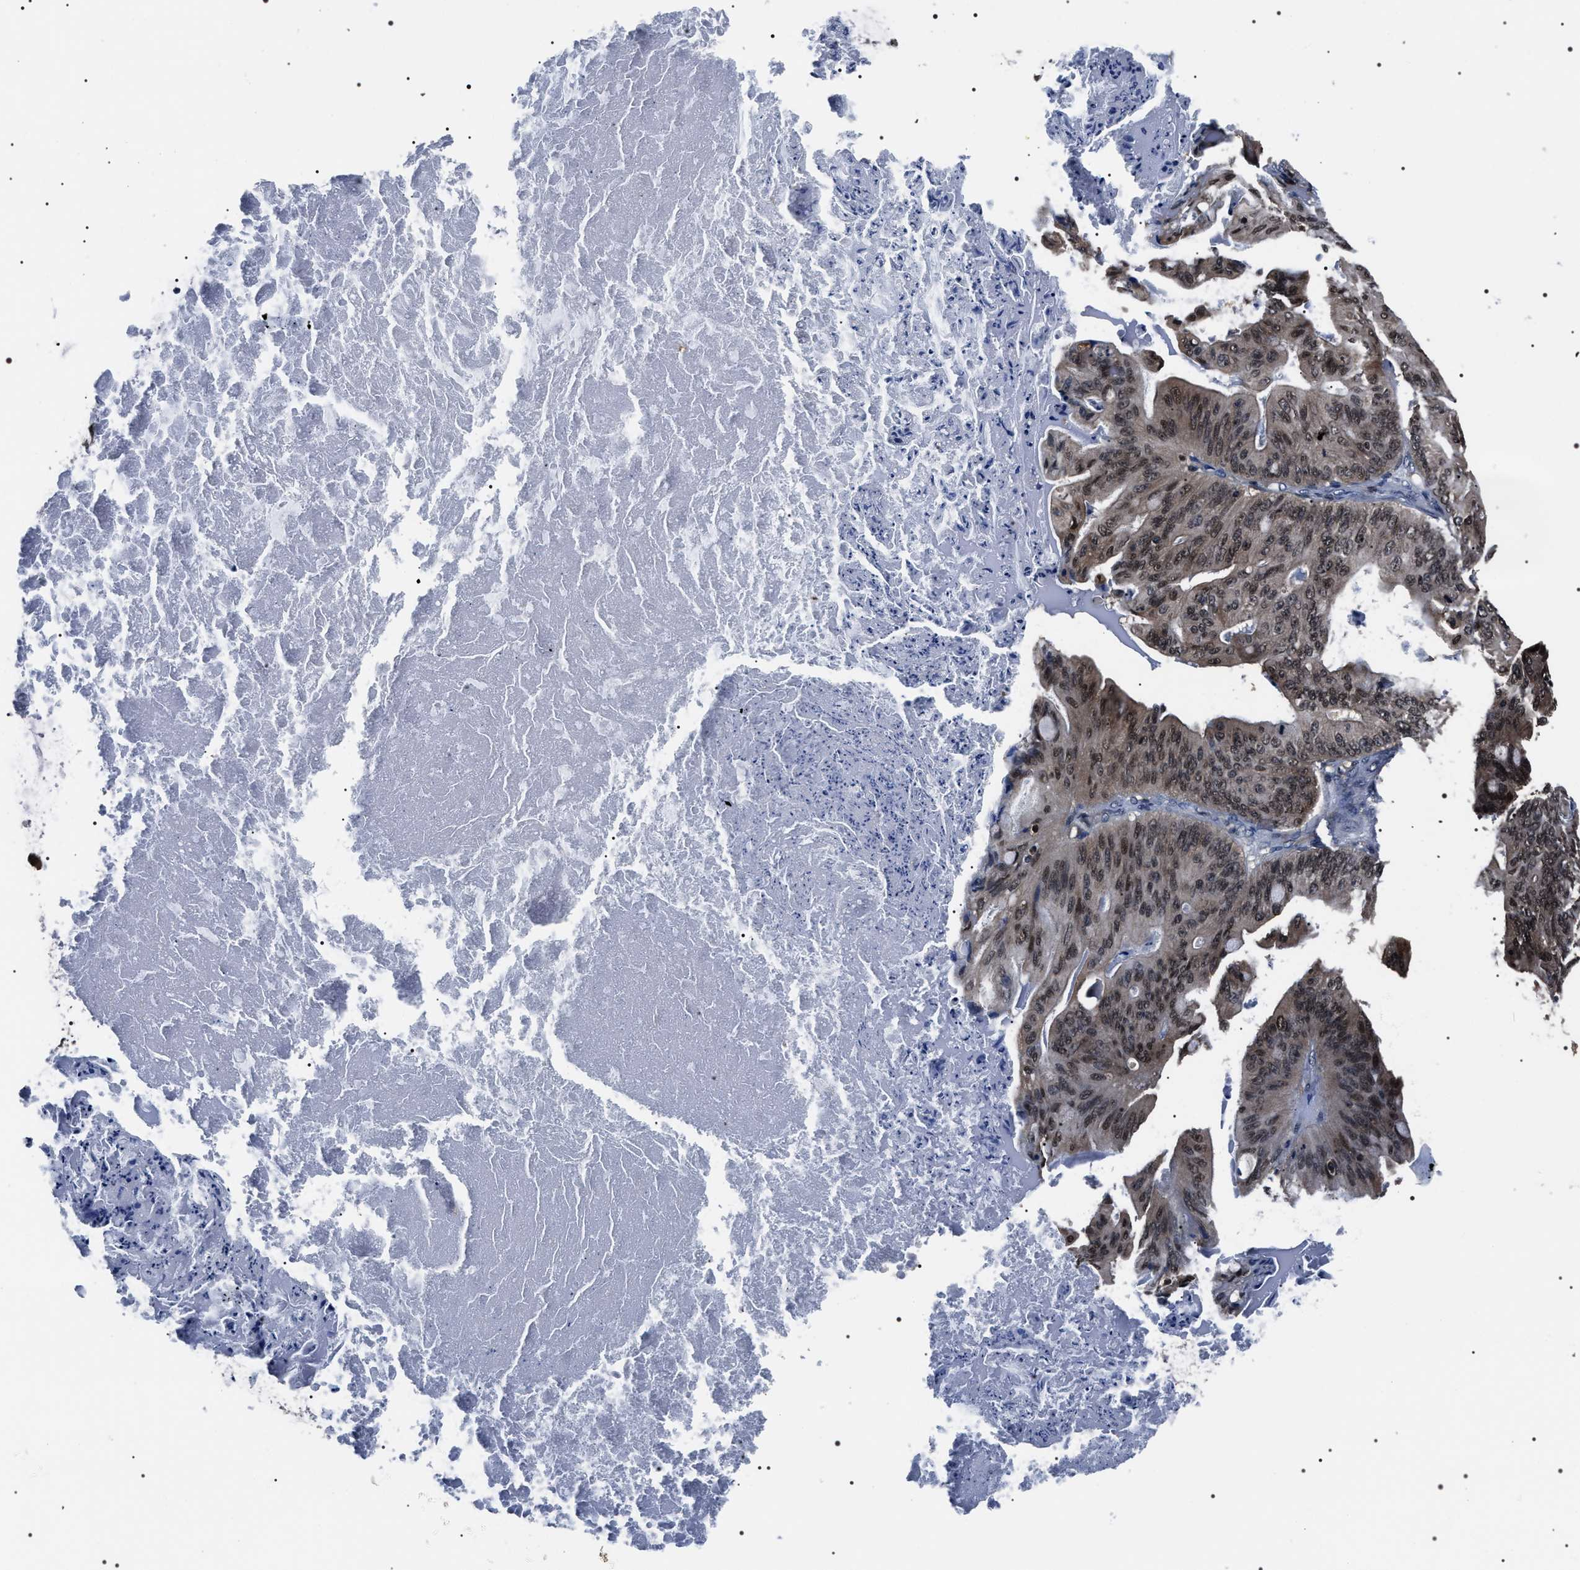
{"staining": {"intensity": "moderate", "quantity": ">75%", "location": "cytoplasmic/membranous,nuclear"}, "tissue": "ovarian cancer", "cell_type": "Tumor cells", "image_type": "cancer", "snomed": [{"axis": "morphology", "description": "Cystadenocarcinoma, mucinous, NOS"}, {"axis": "topography", "description": "Ovary"}], "caption": "Human ovarian mucinous cystadenocarcinoma stained with a brown dye demonstrates moderate cytoplasmic/membranous and nuclear positive staining in approximately >75% of tumor cells.", "gene": "SIPA1", "patient": {"sex": "female", "age": 36}}